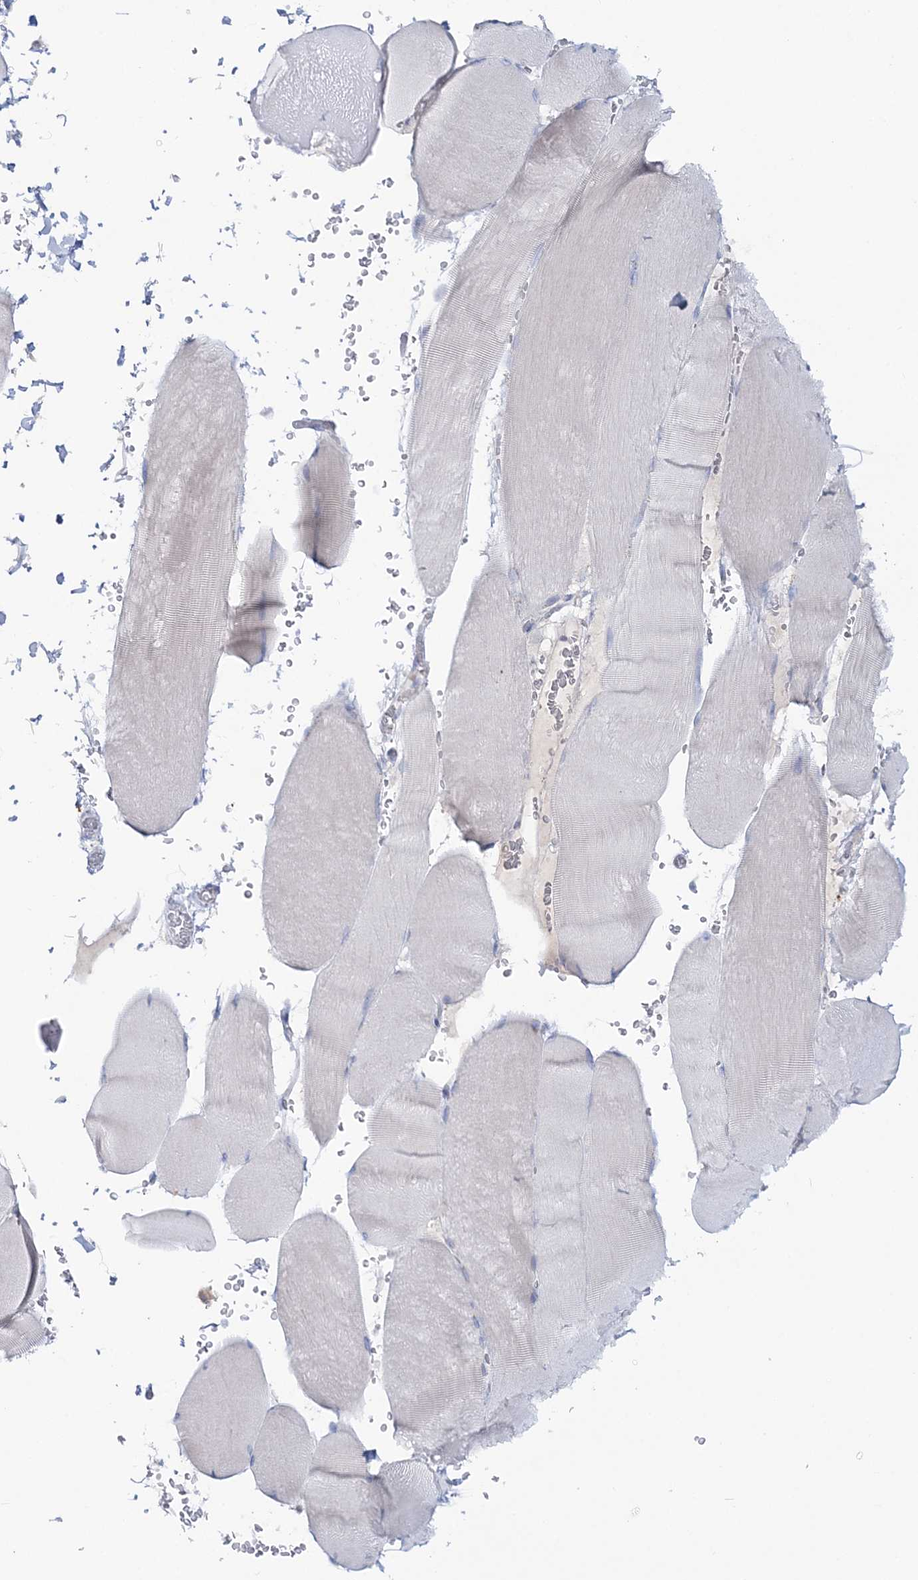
{"staining": {"intensity": "negative", "quantity": "none", "location": "none"}, "tissue": "skeletal muscle", "cell_type": "Myocytes", "image_type": "normal", "snomed": [{"axis": "morphology", "description": "Normal tissue, NOS"}, {"axis": "topography", "description": "Skeletal muscle"}, {"axis": "topography", "description": "Head-Neck"}], "caption": "Immunohistochemical staining of benign human skeletal muscle demonstrates no significant staining in myocytes. The staining is performed using DAB brown chromogen with nuclei counter-stained in using hematoxylin.", "gene": "WDSUB1", "patient": {"sex": "male", "age": 66}}